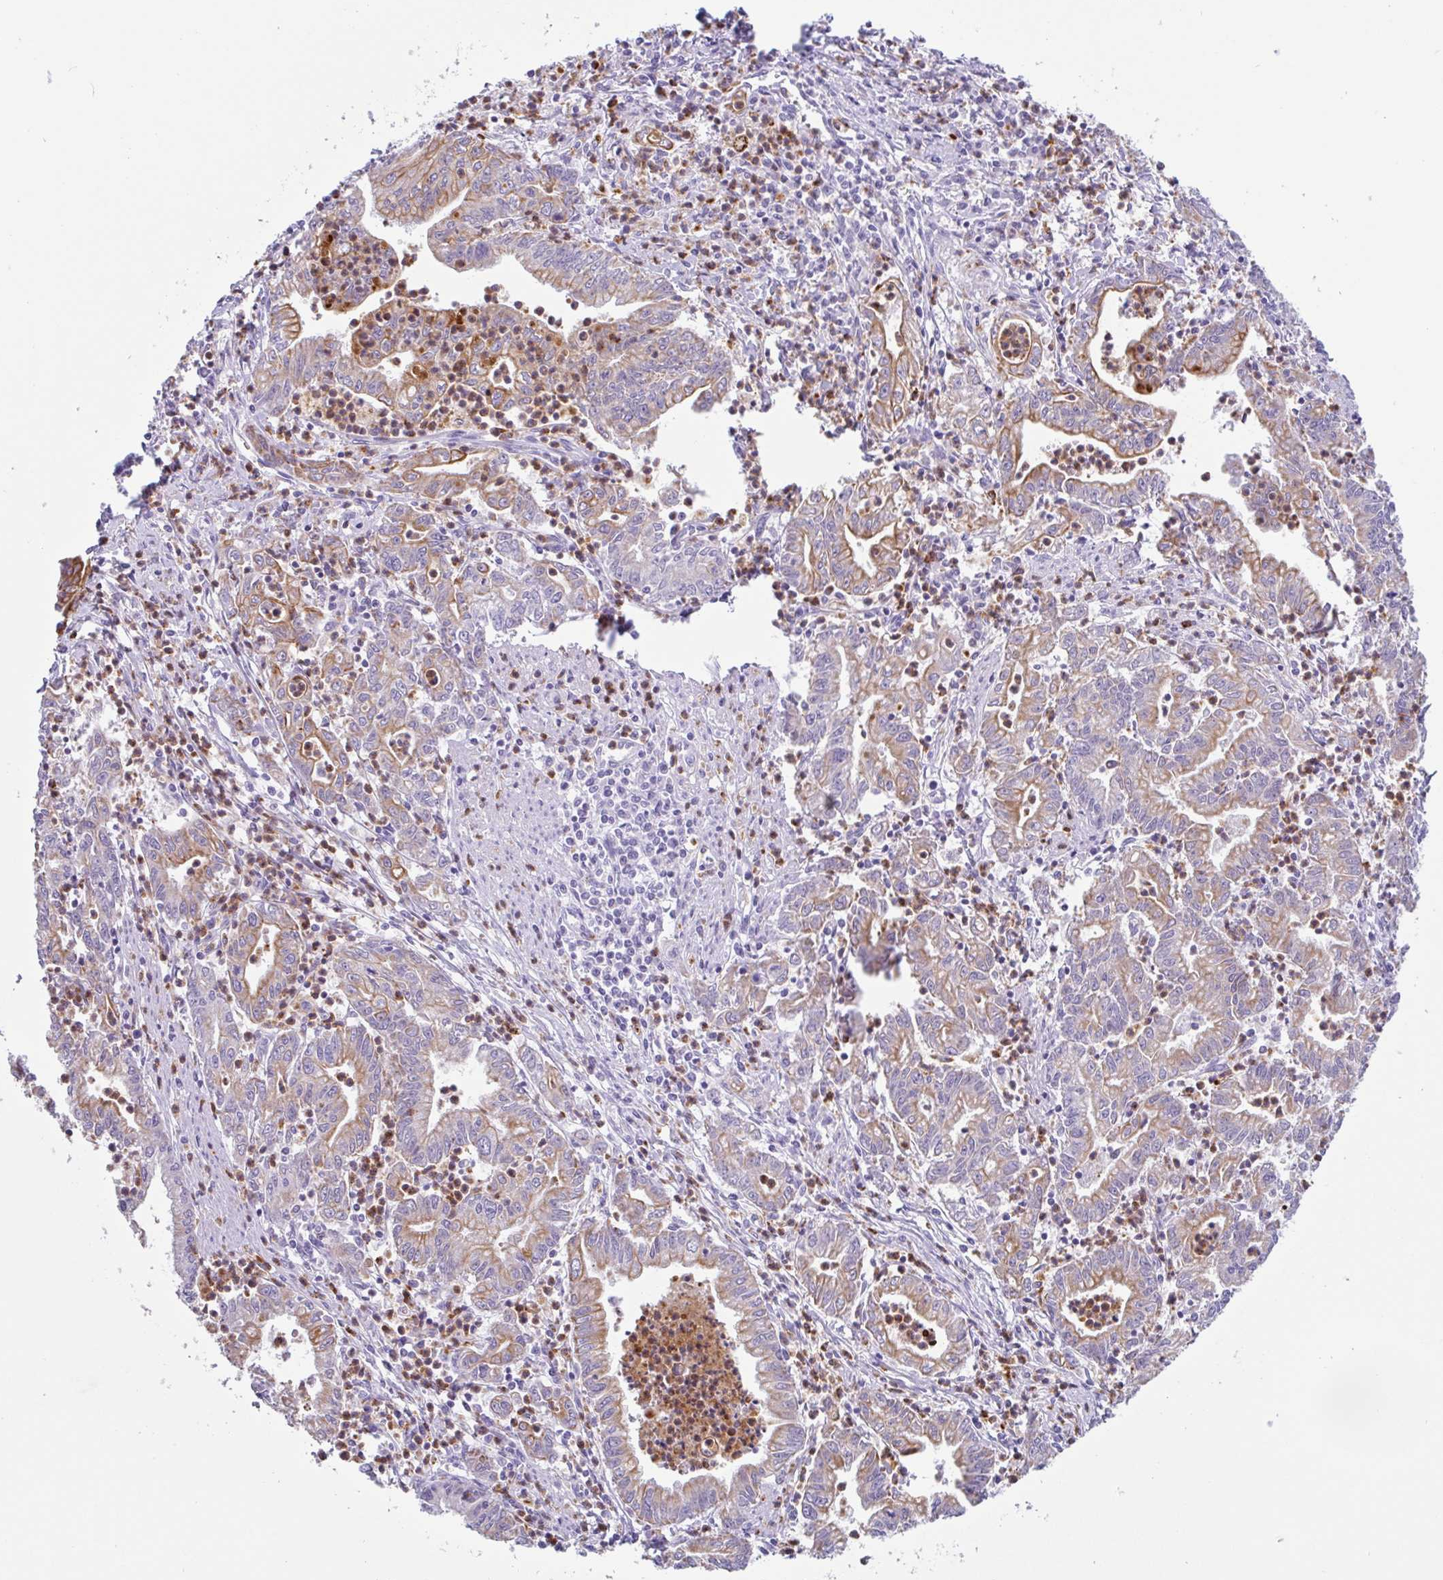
{"staining": {"intensity": "moderate", "quantity": "25%-75%", "location": "cytoplasmic/membranous"}, "tissue": "stomach cancer", "cell_type": "Tumor cells", "image_type": "cancer", "snomed": [{"axis": "morphology", "description": "Adenocarcinoma, NOS"}, {"axis": "topography", "description": "Stomach, upper"}], "caption": "A brown stain shows moderate cytoplasmic/membranous staining of a protein in adenocarcinoma (stomach) tumor cells.", "gene": "DTWD2", "patient": {"sex": "female", "age": 79}}